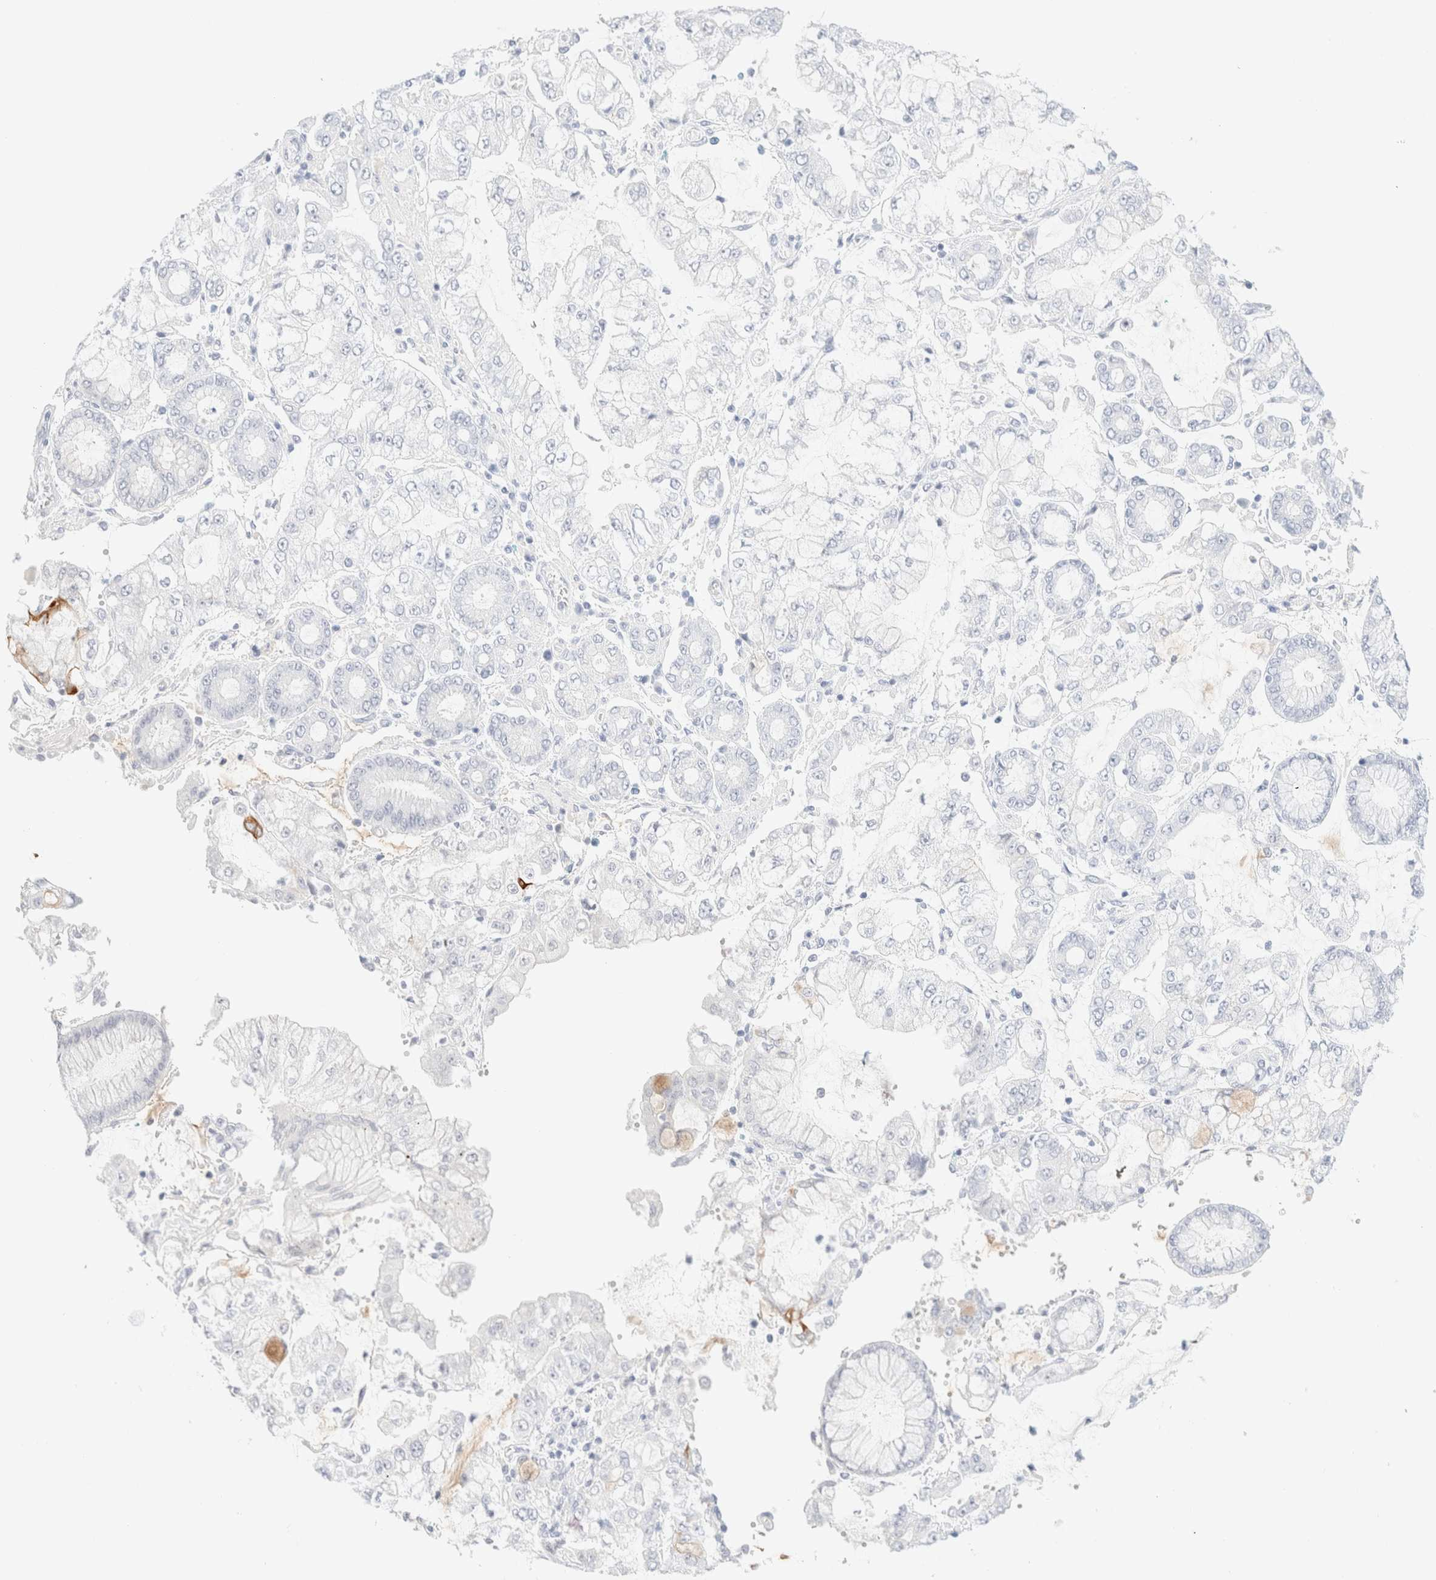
{"staining": {"intensity": "negative", "quantity": "none", "location": "none"}, "tissue": "stomach cancer", "cell_type": "Tumor cells", "image_type": "cancer", "snomed": [{"axis": "morphology", "description": "Adenocarcinoma, NOS"}, {"axis": "topography", "description": "Stomach"}], "caption": "Tumor cells show no significant protein staining in stomach cancer. (DAB (3,3'-diaminobenzidine) IHC, high magnification).", "gene": "KRT15", "patient": {"sex": "male", "age": 76}}